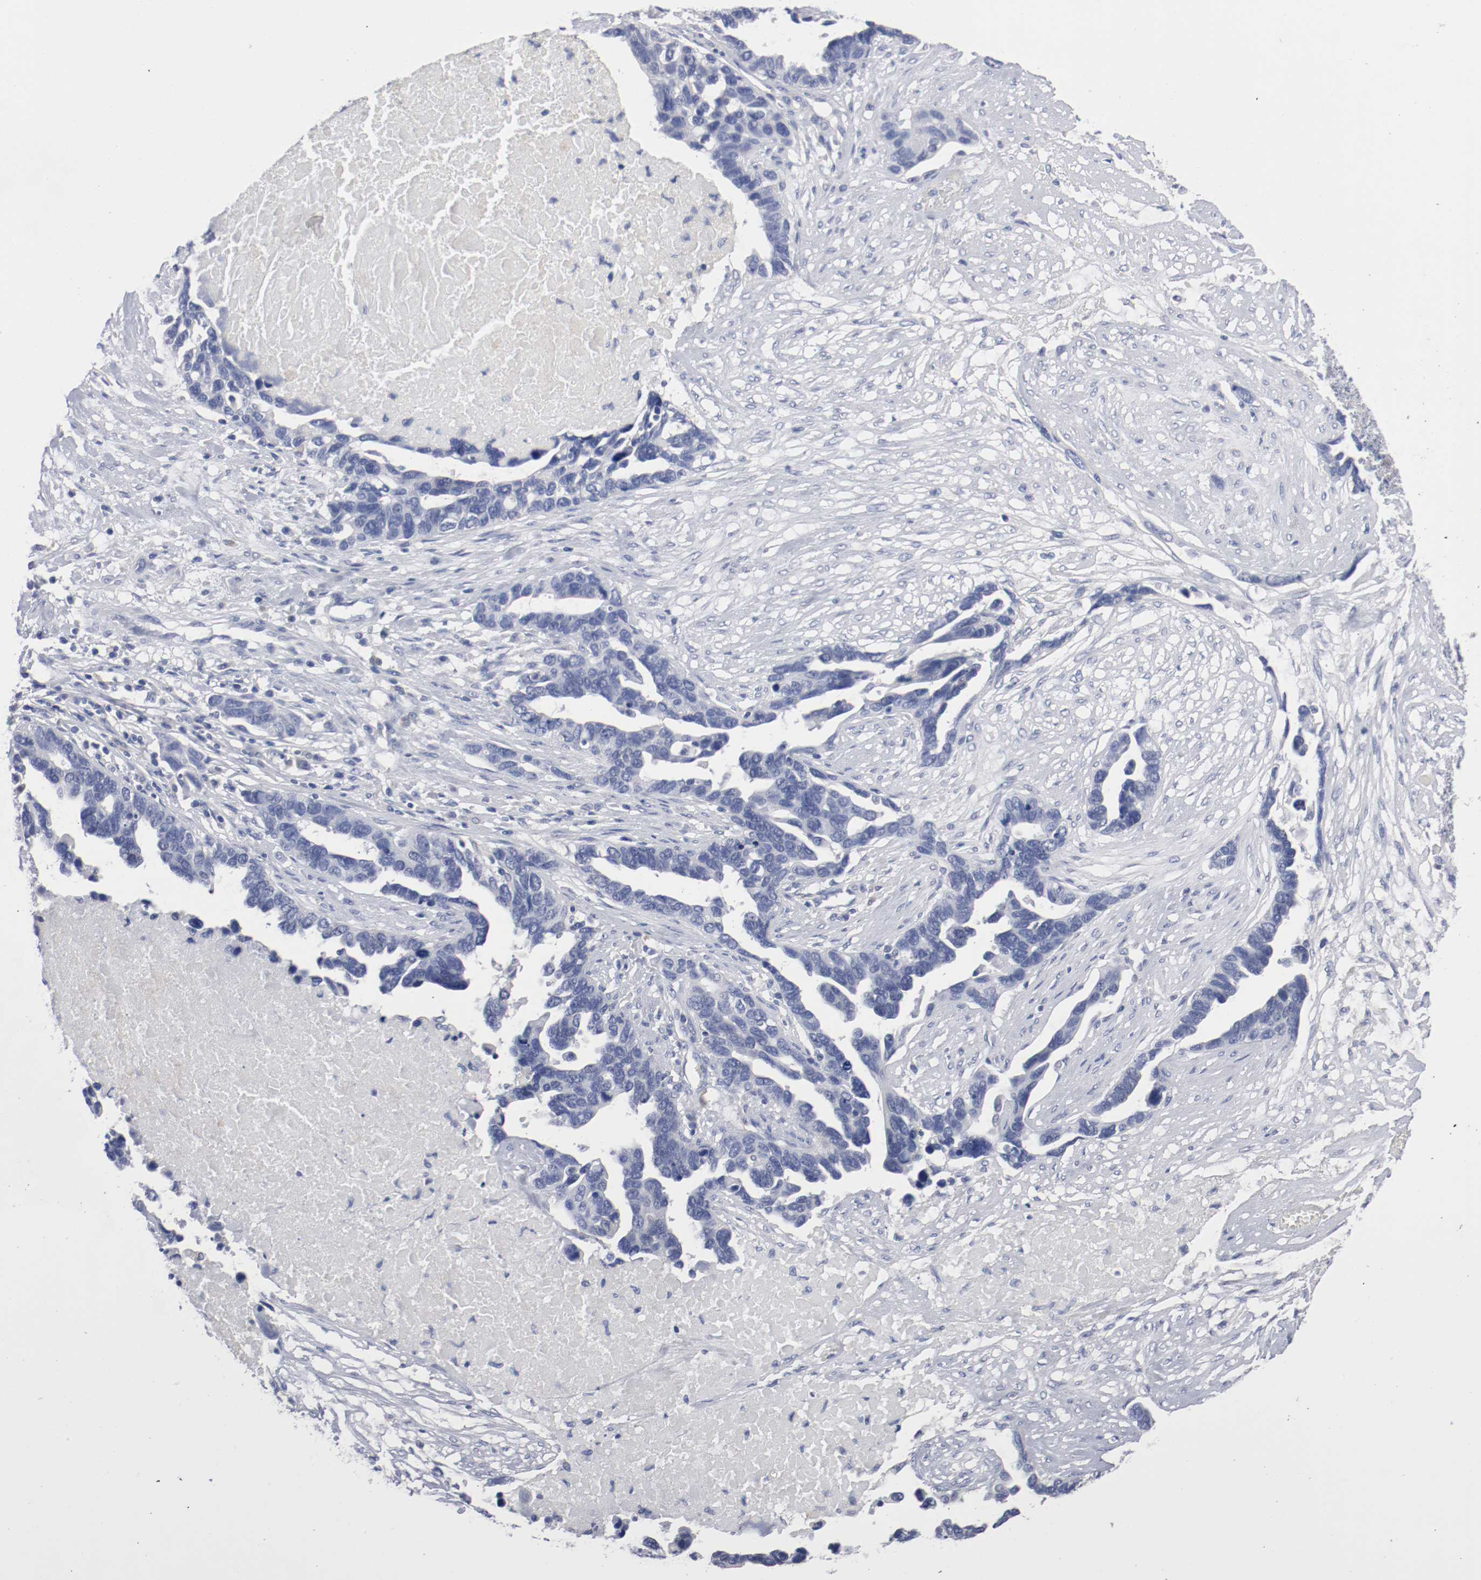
{"staining": {"intensity": "negative", "quantity": "none", "location": "none"}, "tissue": "ovarian cancer", "cell_type": "Tumor cells", "image_type": "cancer", "snomed": [{"axis": "morphology", "description": "Cystadenocarcinoma, serous, NOS"}, {"axis": "topography", "description": "Ovary"}], "caption": "High power microscopy image of an immunohistochemistry (IHC) image of serous cystadenocarcinoma (ovarian), revealing no significant expression in tumor cells.", "gene": "FGFBP1", "patient": {"sex": "female", "age": 54}}